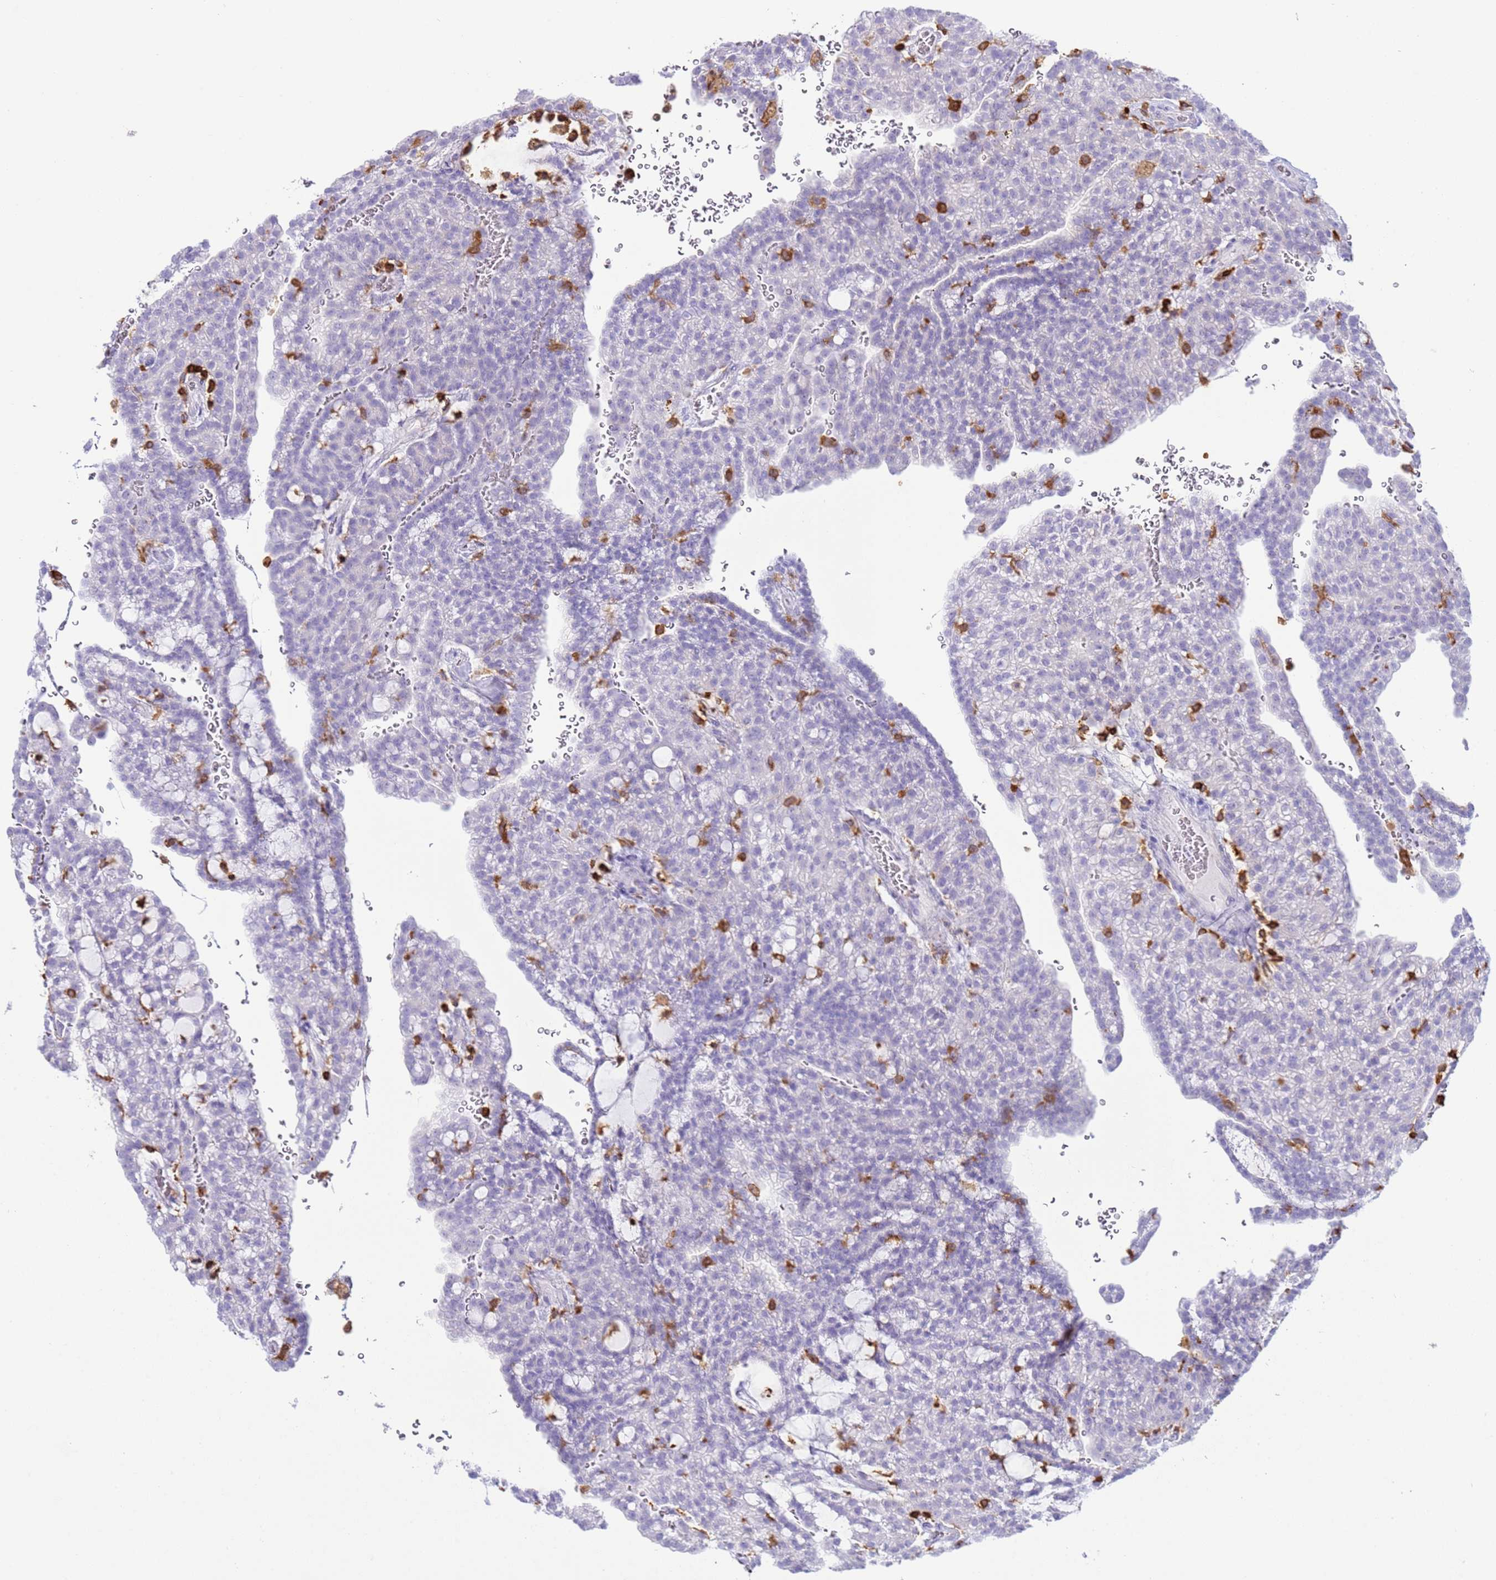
{"staining": {"intensity": "negative", "quantity": "none", "location": "none"}, "tissue": "renal cancer", "cell_type": "Tumor cells", "image_type": "cancer", "snomed": [{"axis": "morphology", "description": "Adenocarcinoma, NOS"}, {"axis": "topography", "description": "Kidney"}], "caption": "This is a photomicrograph of IHC staining of renal adenocarcinoma, which shows no positivity in tumor cells.", "gene": "IRF5", "patient": {"sex": "male", "age": 63}}